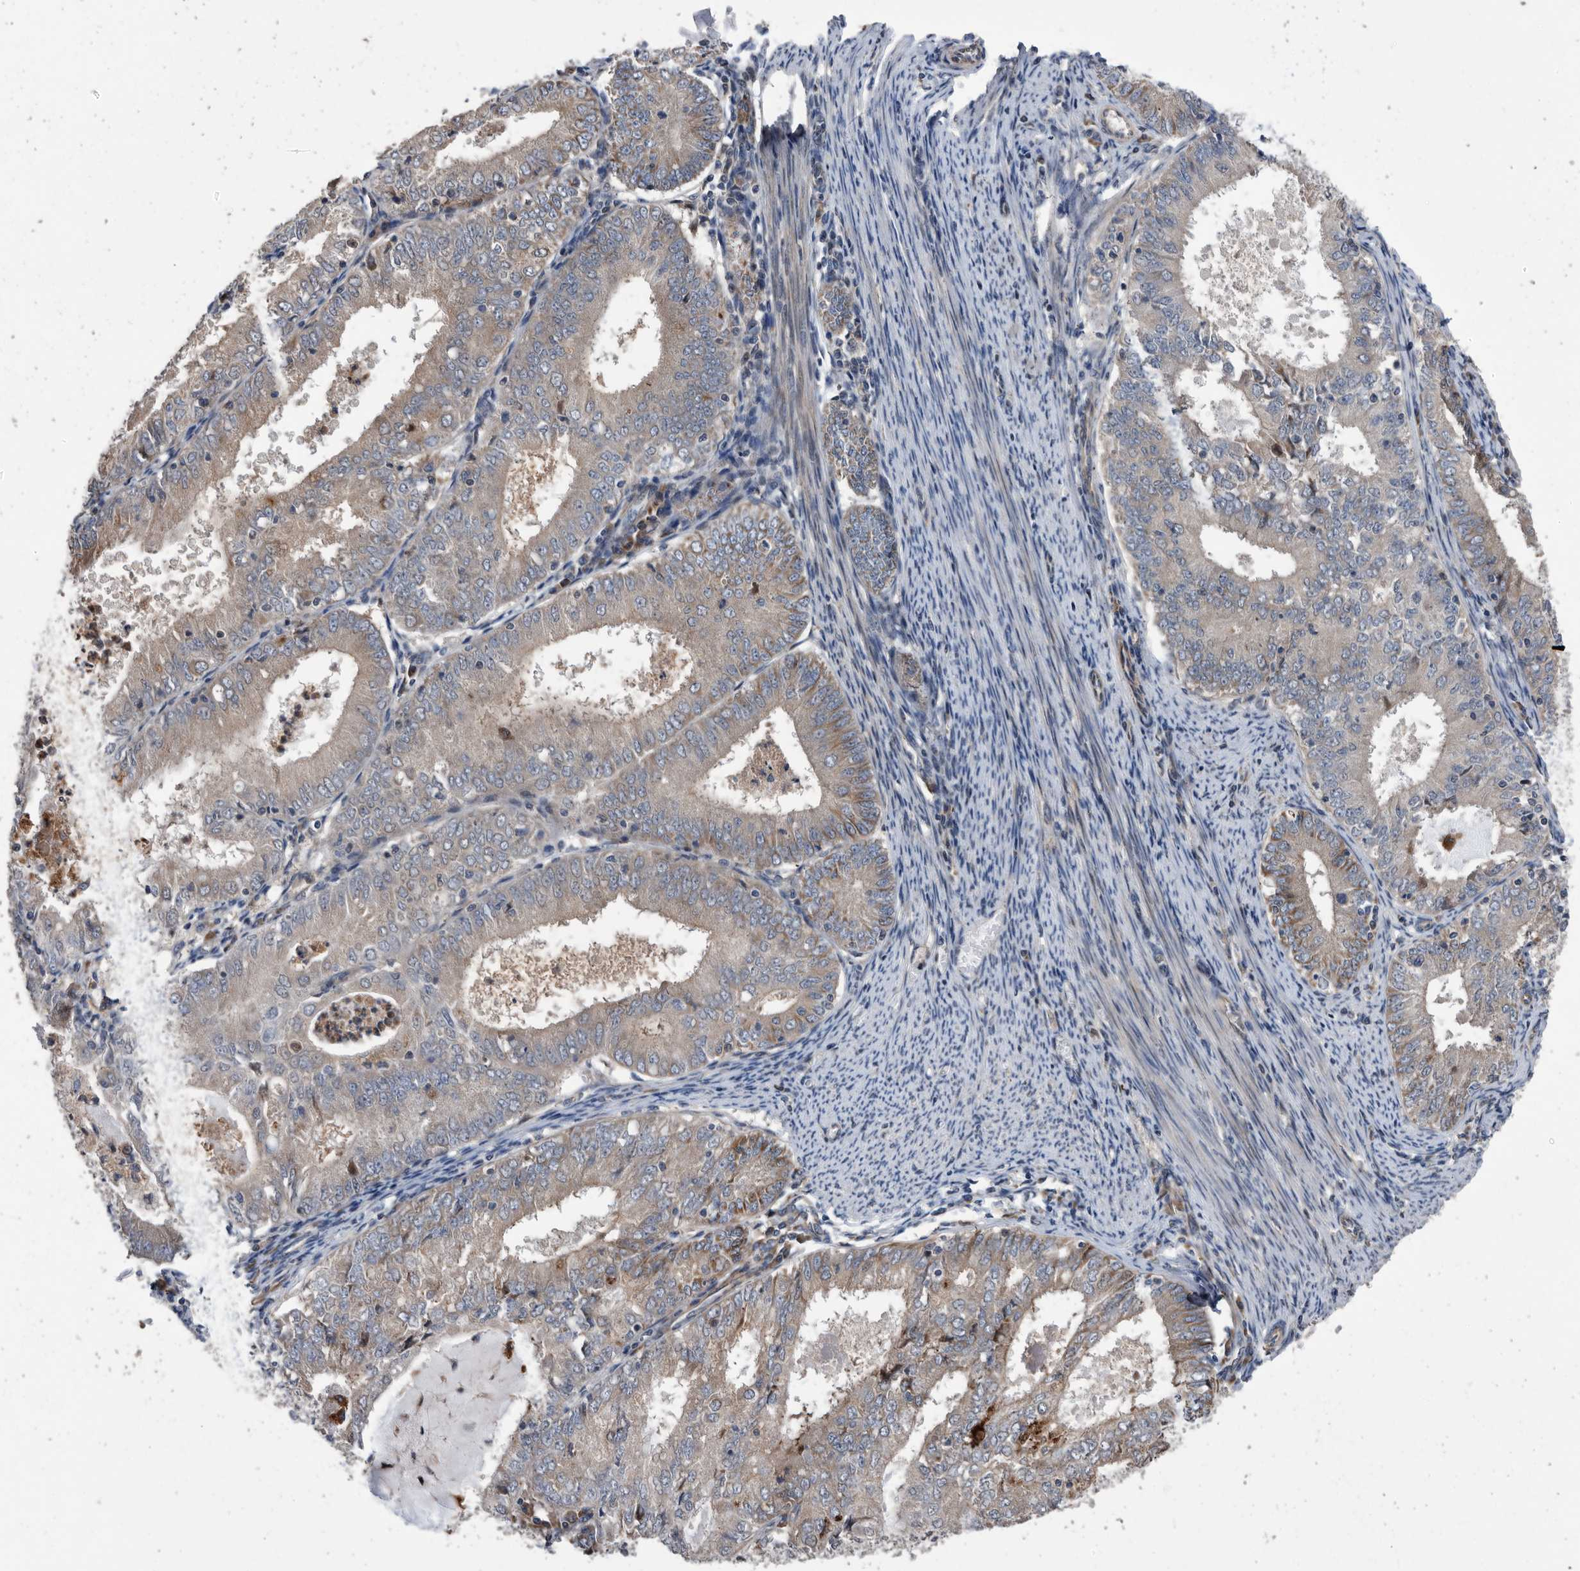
{"staining": {"intensity": "weak", "quantity": "<25%", "location": "cytoplasmic/membranous"}, "tissue": "endometrial cancer", "cell_type": "Tumor cells", "image_type": "cancer", "snomed": [{"axis": "morphology", "description": "Adenocarcinoma, NOS"}, {"axis": "topography", "description": "Endometrium"}], "caption": "DAB immunohistochemical staining of endometrial cancer reveals no significant positivity in tumor cells.", "gene": "SERINC2", "patient": {"sex": "female", "age": 57}}